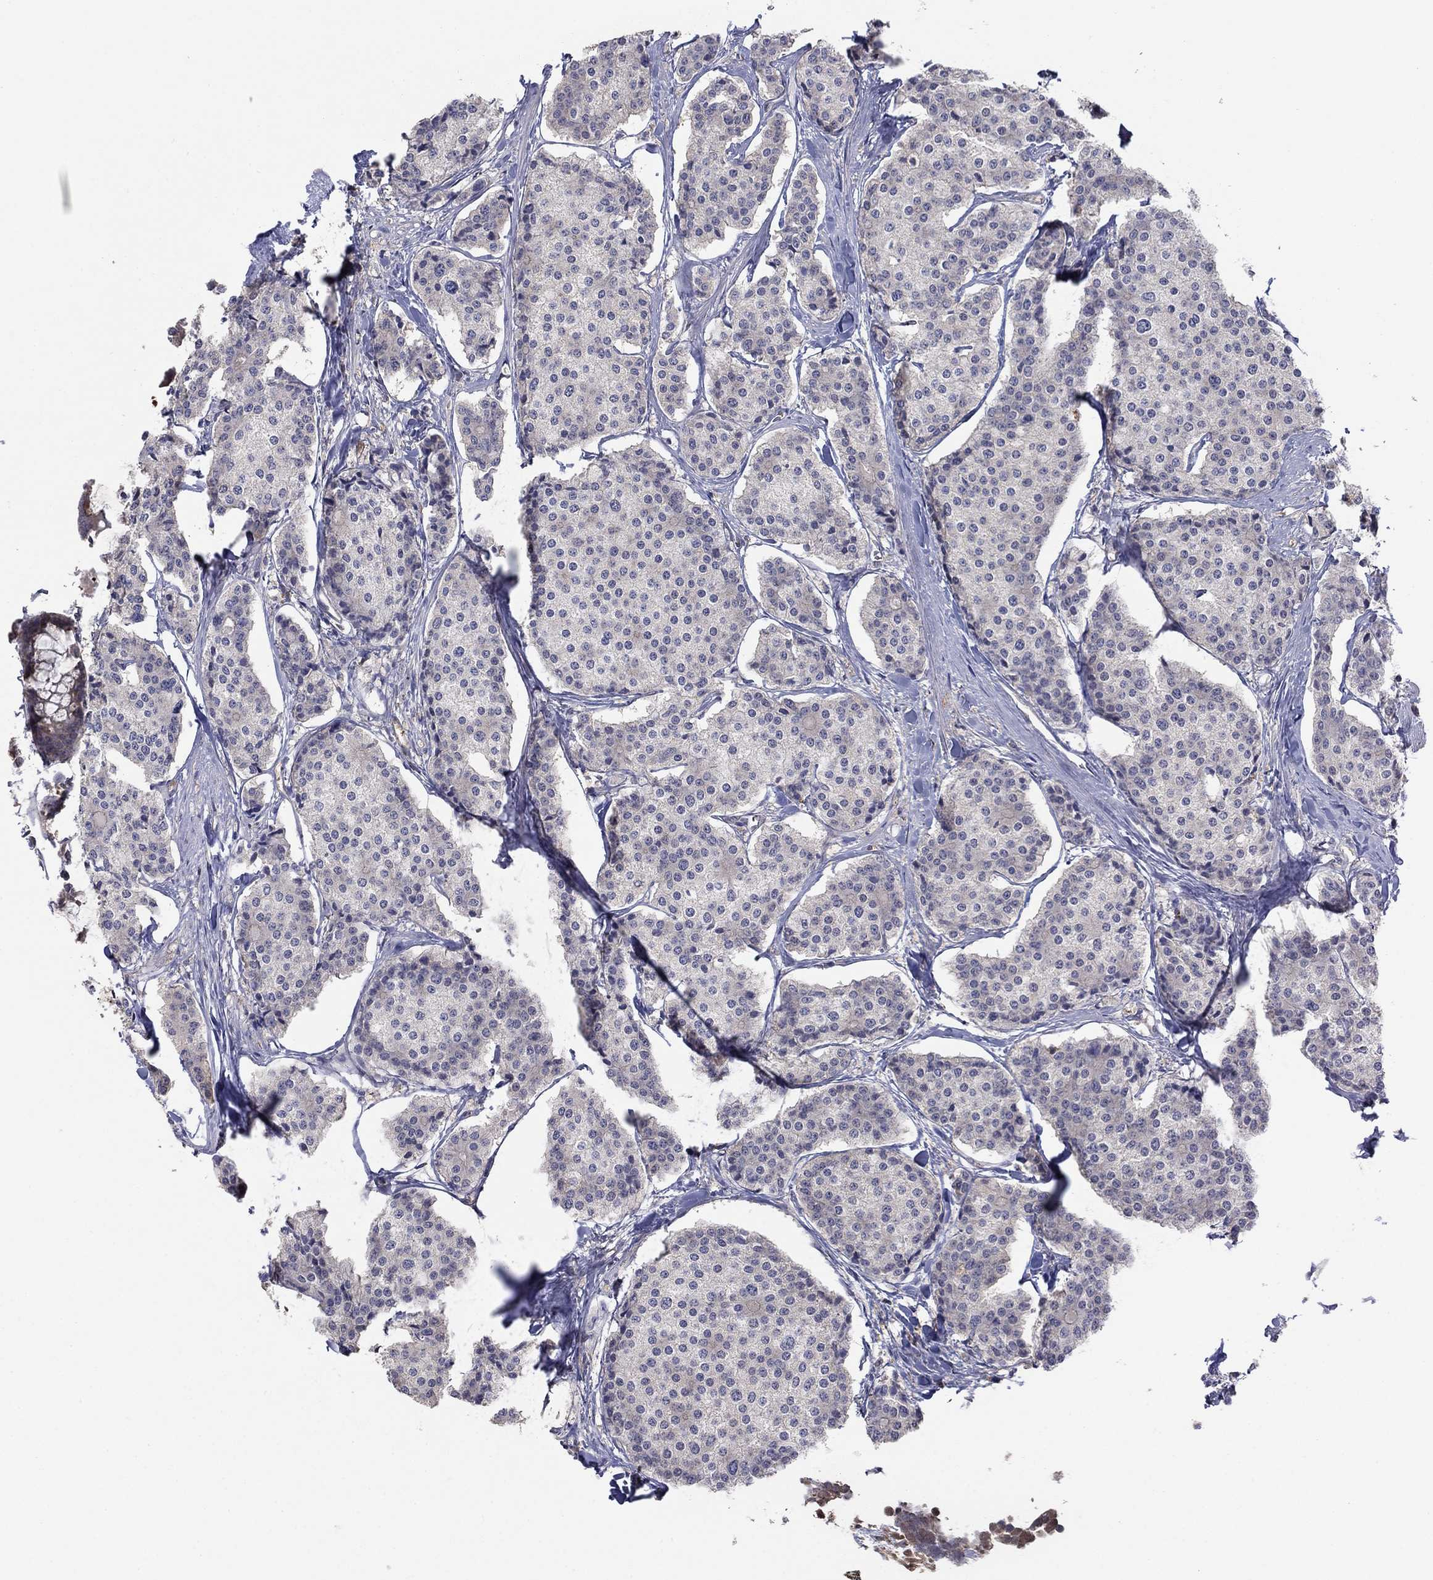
{"staining": {"intensity": "negative", "quantity": "none", "location": "none"}, "tissue": "carcinoid", "cell_type": "Tumor cells", "image_type": "cancer", "snomed": [{"axis": "morphology", "description": "Carcinoid, malignant, NOS"}, {"axis": "topography", "description": "Small intestine"}], "caption": "A histopathology image of carcinoid stained for a protein displays no brown staining in tumor cells.", "gene": "RNF114", "patient": {"sex": "female", "age": 65}}